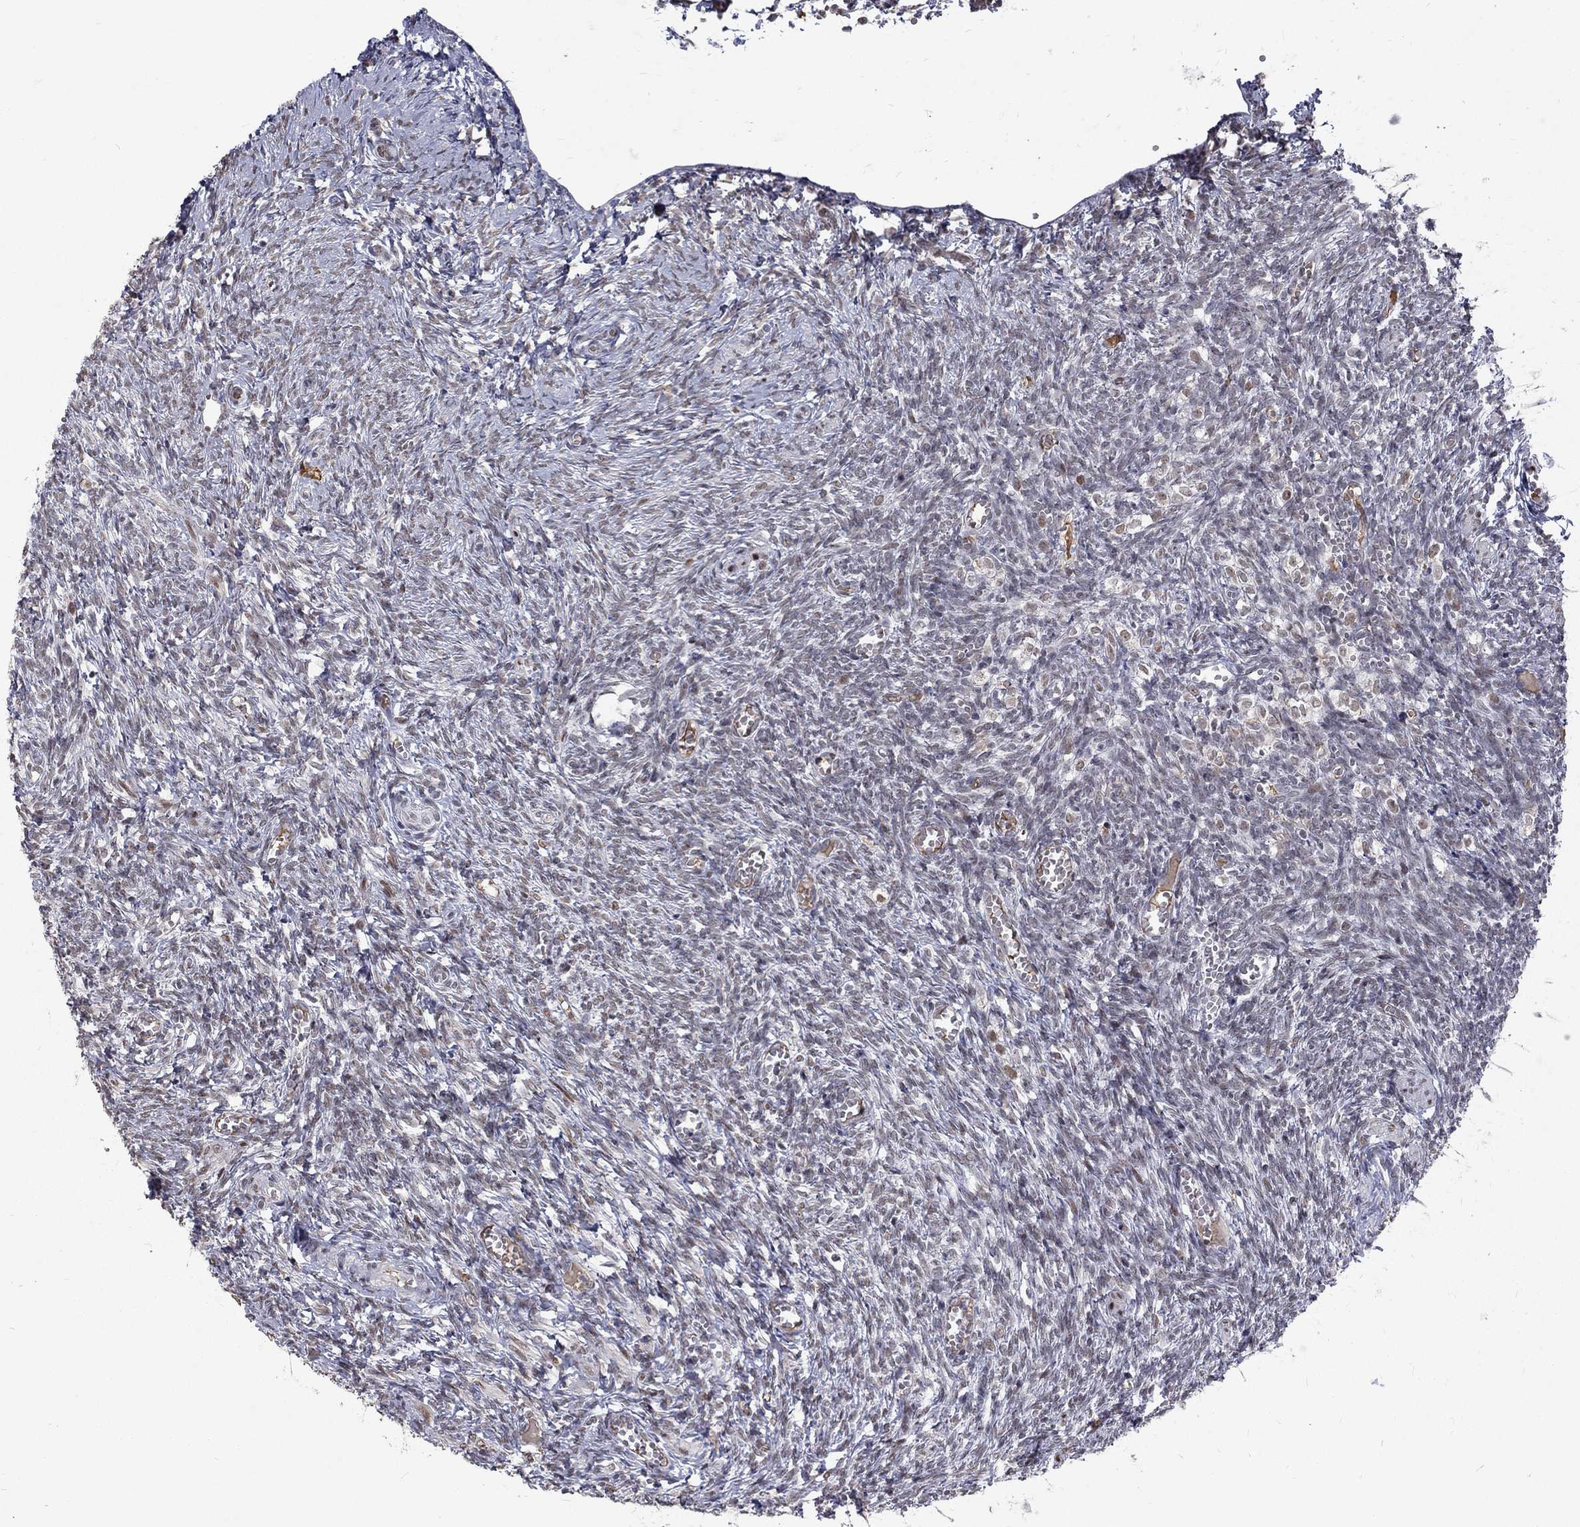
{"staining": {"intensity": "weak", "quantity": ">75%", "location": "cytoplasmic/membranous,nuclear"}, "tissue": "ovary", "cell_type": "Follicle cells", "image_type": "normal", "snomed": [{"axis": "morphology", "description": "Normal tissue, NOS"}, {"axis": "topography", "description": "Ovary"}], "caption": "A low amount of weak cytoplasmic/membranous,nuclear expression is present in about >75% of follicle cells in normal ovary.", "gene": "TCEAL1", "patient": {"sex": "female", "age": 43}}